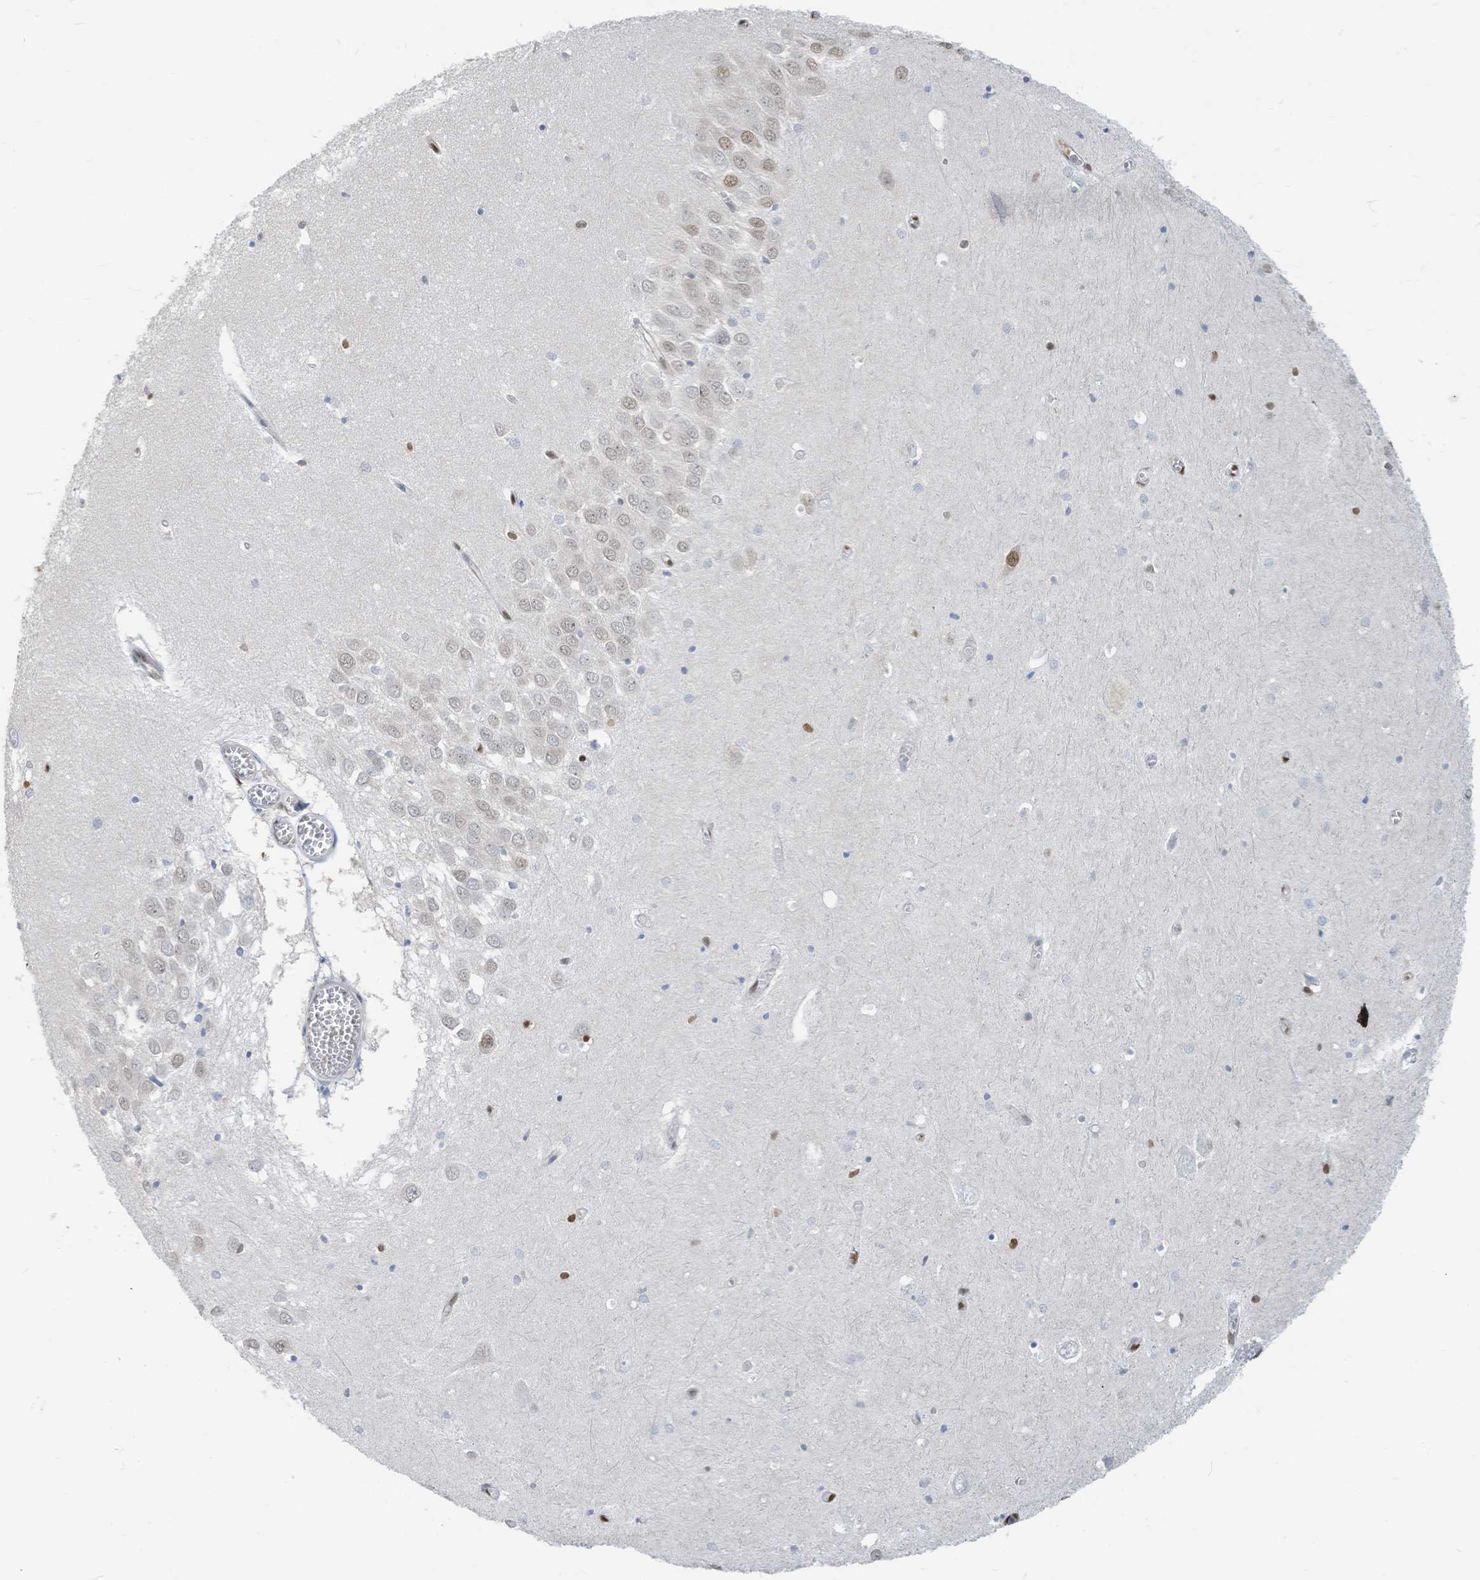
{"staining": {"intensity": "strong", "quantity": "<25%", "location": "nuclear"}, "tissue": "hippocampus", "cell_type": "Glial cells", "image_type": "normal", "snomed": [{"axis": "morphology", "description": "Normal tissue, NOS"}, {"axis": "topography", "description": "Hippocampus"}], "caption": "Immunohistochemistry (IHC) (DAB (3,3'-diaminobenzidine)) staining of benign hippocampus exhibits strong nuclear protein positivity in about <25% of glial cells.", "gene": "KHSRP", "patient": {"sex": "male", "age": 70}}